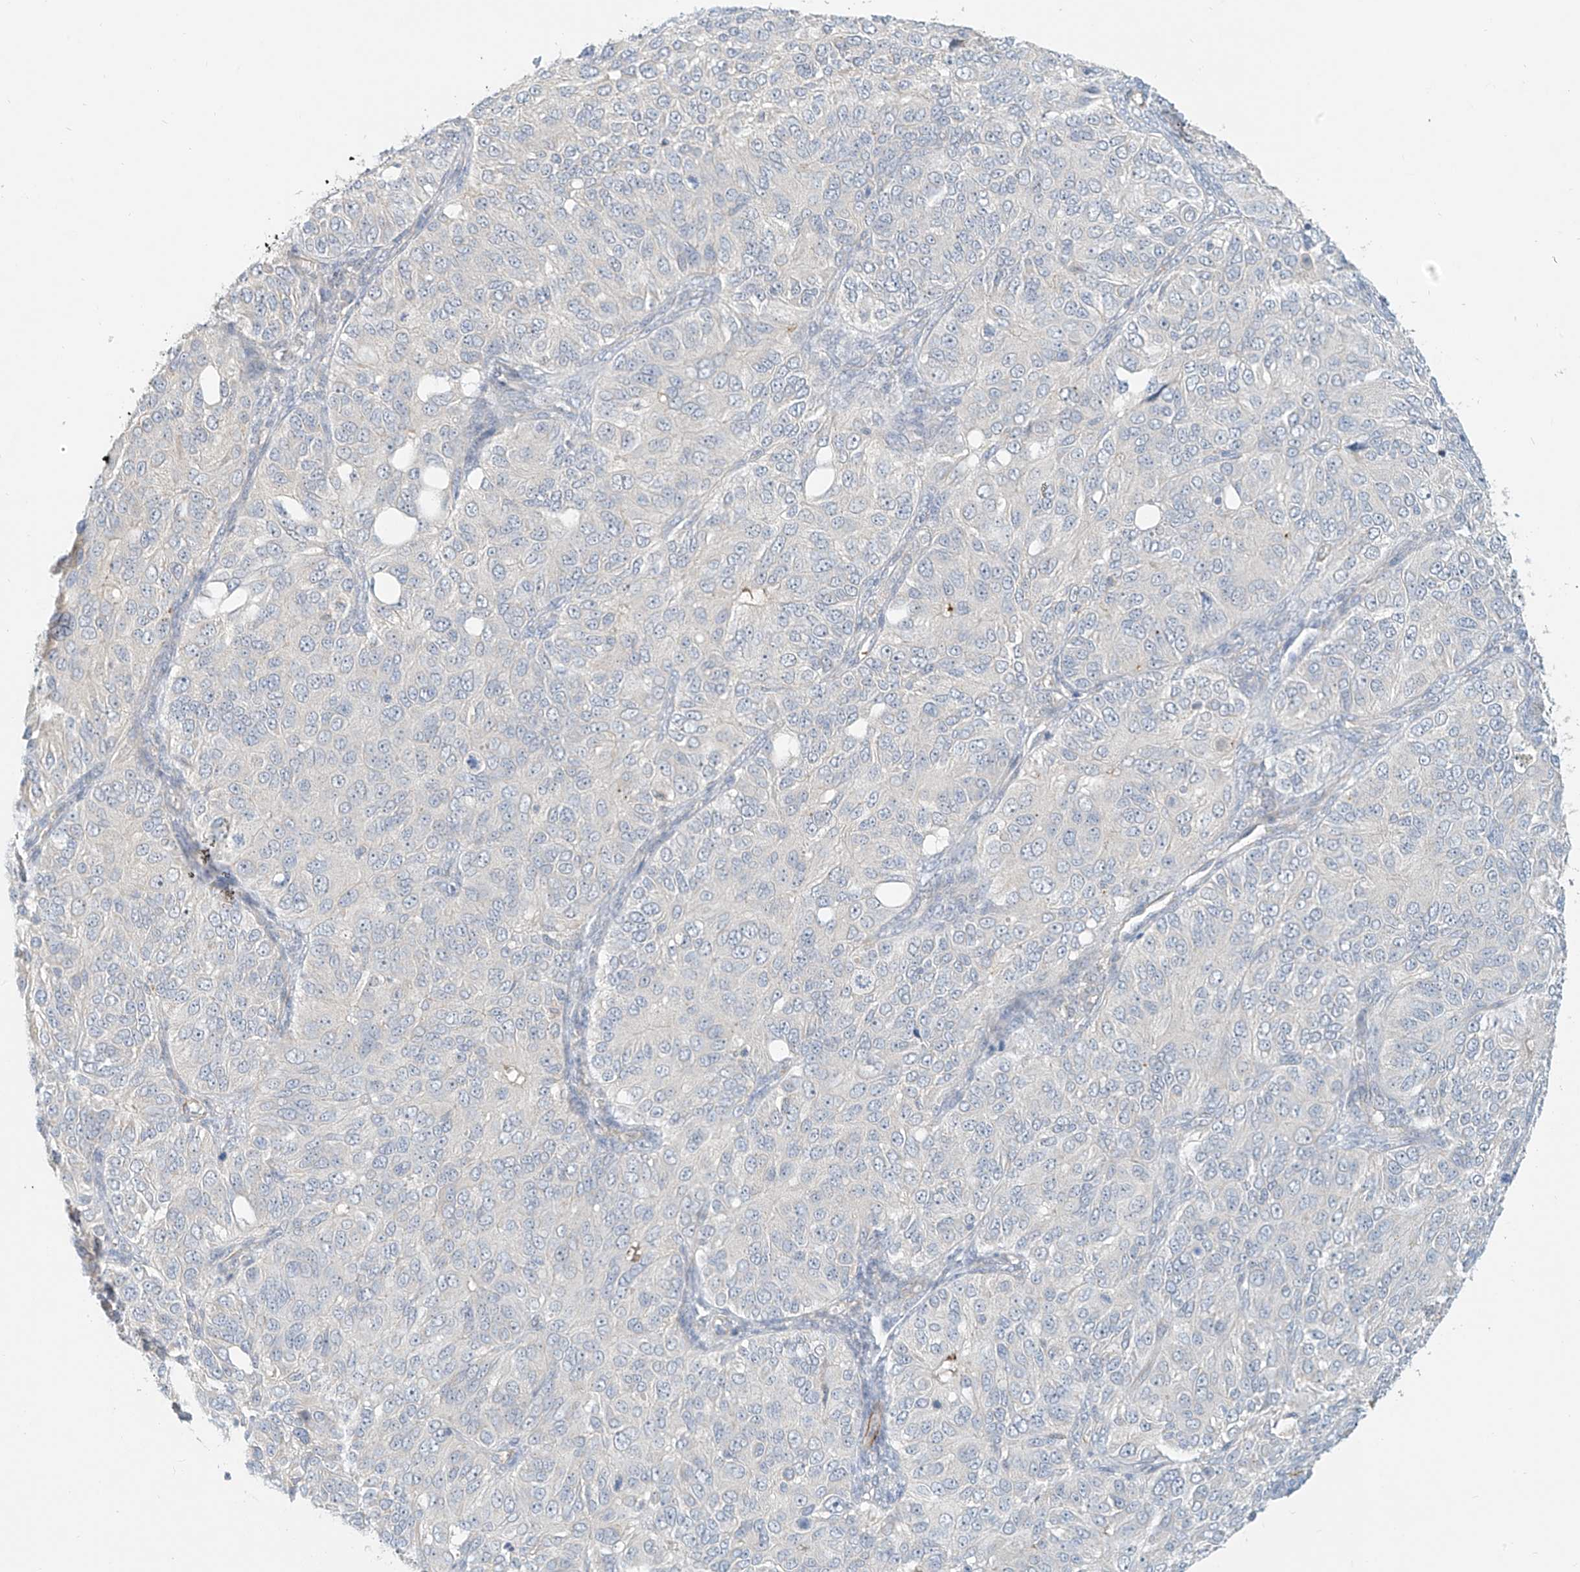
{"staining": {"intensity": "negative", "quantity": "none", "location": "none"}, "tissue": "ovarian cancer", "cell_type": "Tumor cells", "image_type": "cancer", "snomed": [{"axis": "morphology", "description": "Carcinoma, endometroid"}, {"axis": "topography", "description": "Ovary"}], "caption": "A high-resolution histopathology image shows immunohistochemistry (IHC) staining of ovarian endometroid carcinoma, which displays no significant expression in tumor cells. (DAB immunohistochemistry, high magnification).", "gene": "C2orf42", "patient": {"sex": "female", "age": 51}}